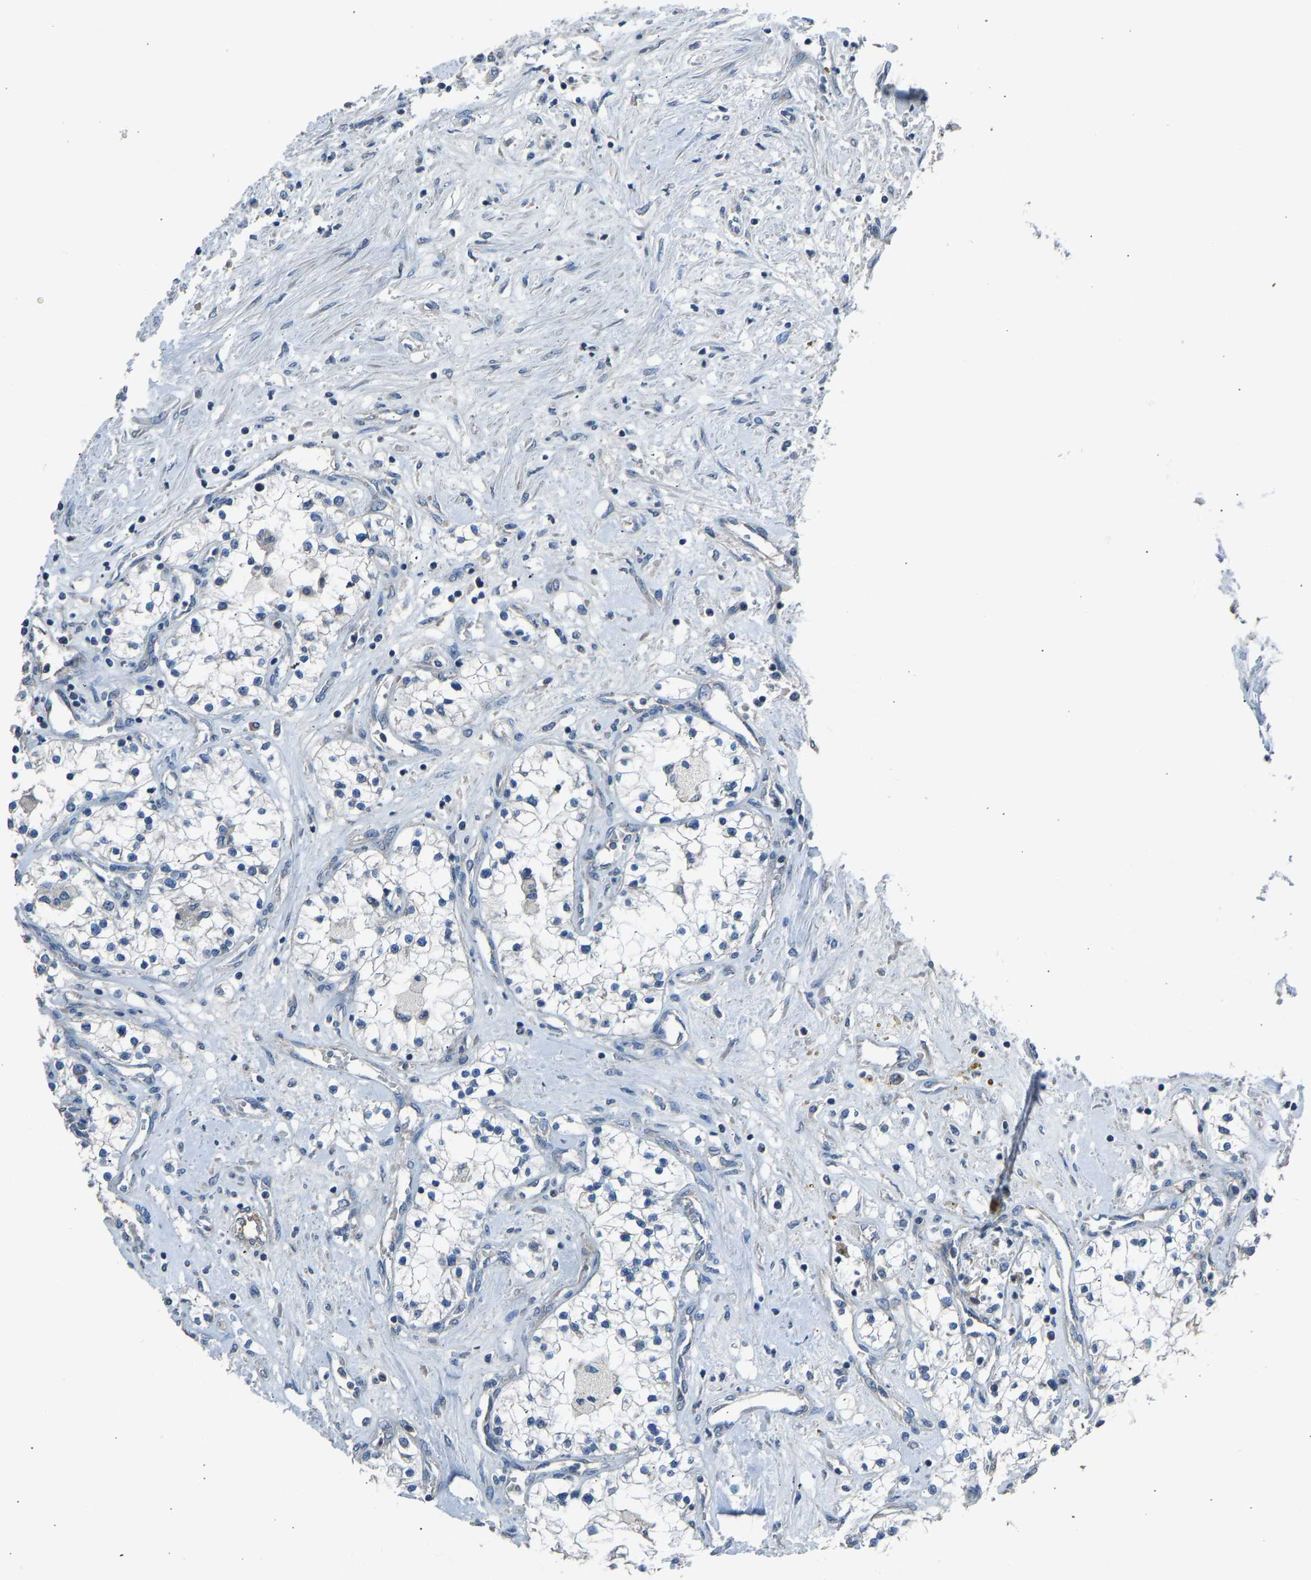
{"staining": {"intensity": "negative", "quantity": "none", "location": "none"}, "tissue": "renal cancer", "cell_type": "Tumor cells", "image_type": "cancer", "snomed": [{"axis": "morphology", "description": "Adenocarcinoma, NOS"}, {"axis": "topography", "description": "Kidney"}], "caption": "Tumor cells are negative for brown protein staining in renal cancer.", "gene": "TGFBR3", "patient": {"sex": "male", "age": 68}}